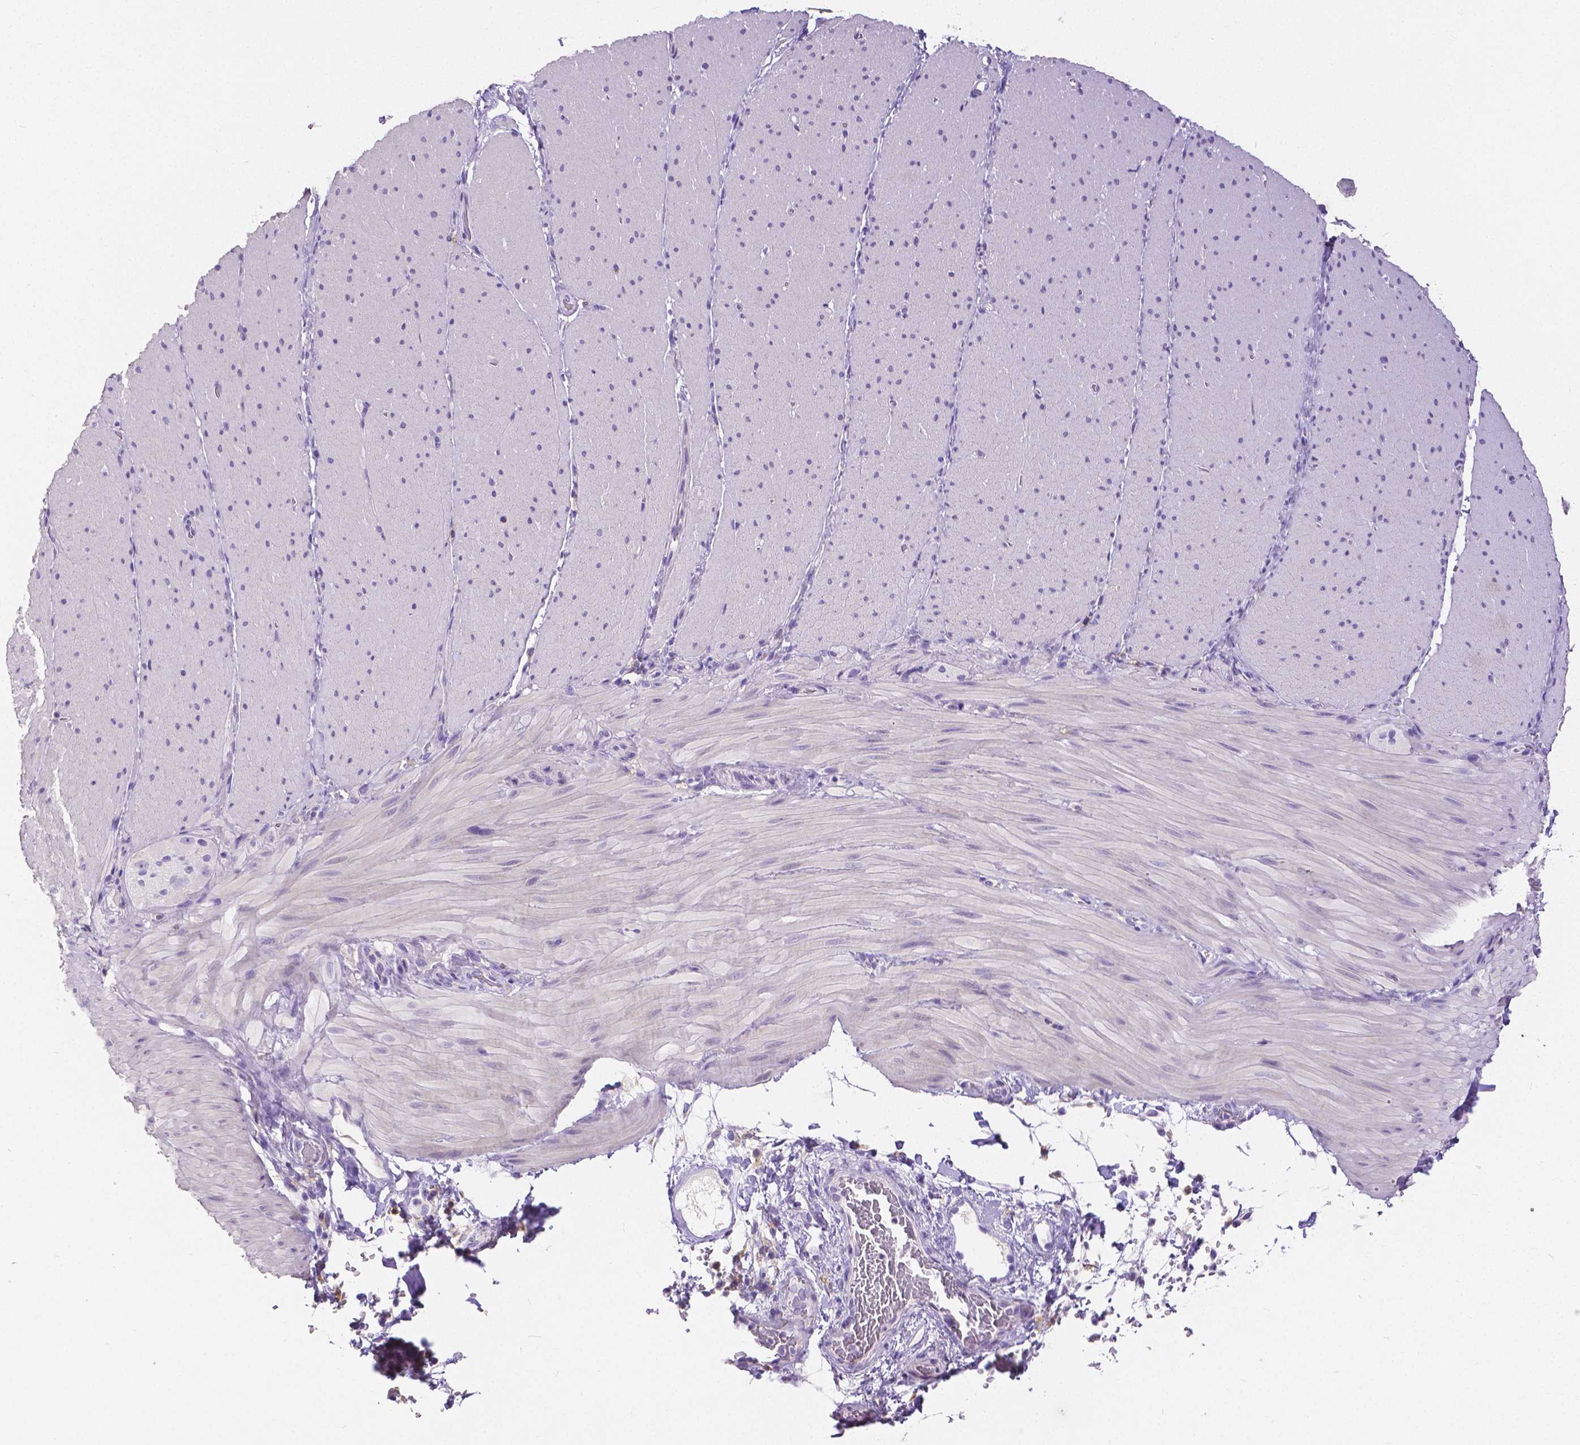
{"staining": {"intensity": "negative", "quantity": "none", "location": "none"}, "tissue": "smooth muscle", "cell_type": "Smooth muscle cells", "image_type": "normal", "snomed": [{"axis": "morphology", "description": "Normal tissue, NOS"}, {"axis": "topography", "description": "Smooth muscle"}, {"axis": "topography", "description": "Colon"}], "caption": "A histopathology image of smooth muscle stained for a protein shows no brown staining in smooth muscle cells.", "gene": "CD4", "patient": {"sex": "male", "age": 73}}